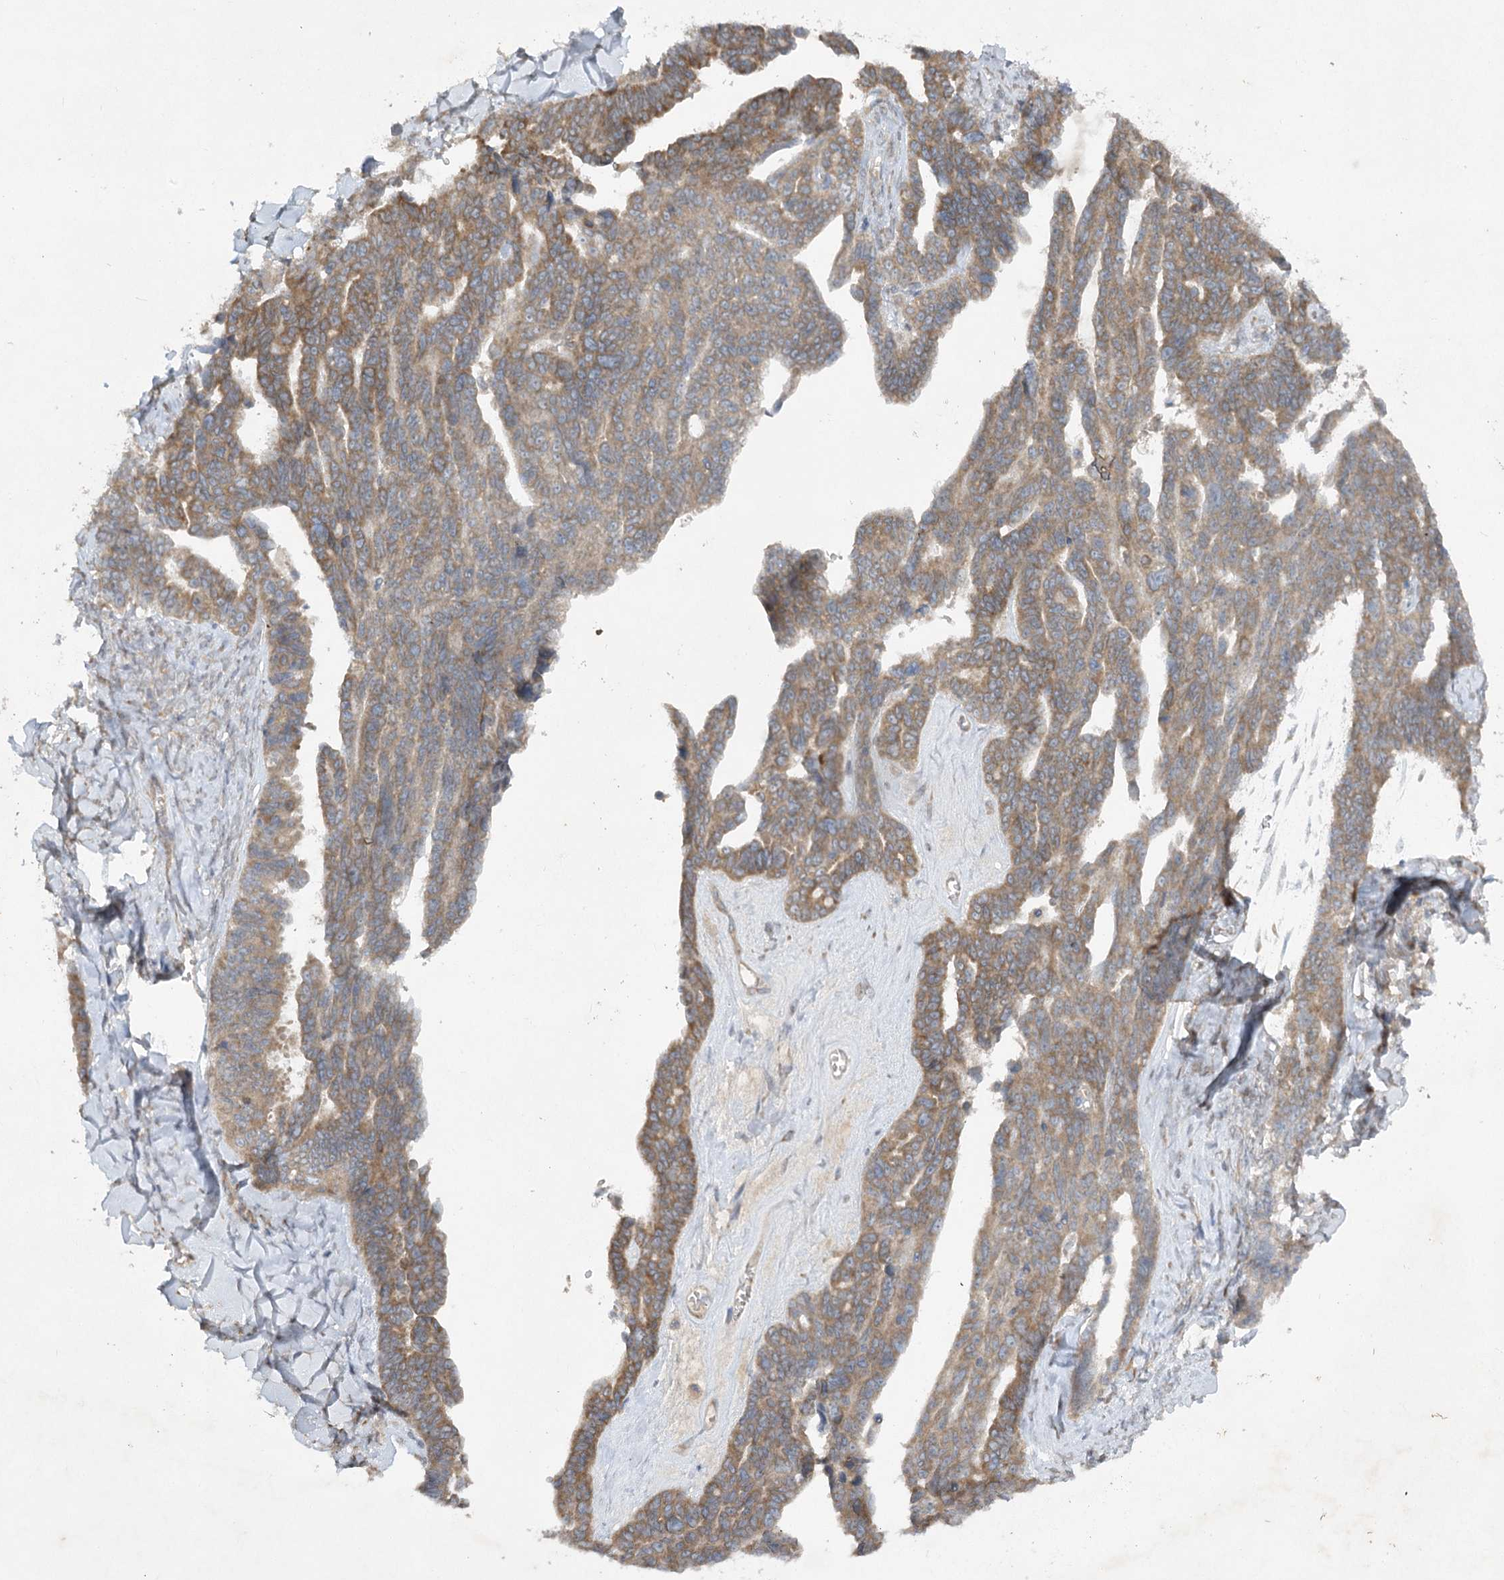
{"staining": {"intensity": "moderate", "quantity": ">75%", "location": "cytoplasmic/membranous"}, "tissue": "ovarian cancer", "cell_type": "Tumor cells", "image_type": "cancer", "snomed": [{"axis": "morphology", "description": "Cystadenocarcinoma, serous, NOS"}, {"axis": "topography", "description": "Ovary"}], "caption": "Human ovarian cancer (serous cystadenocarcinoma) stained with a brown dye exhibits moderate cytoplasmic/membranous positive positivity in about >75% of tumor cells.", "gene": "TRAF3IP1", "patient": {"sex": "female", "age": 79}}